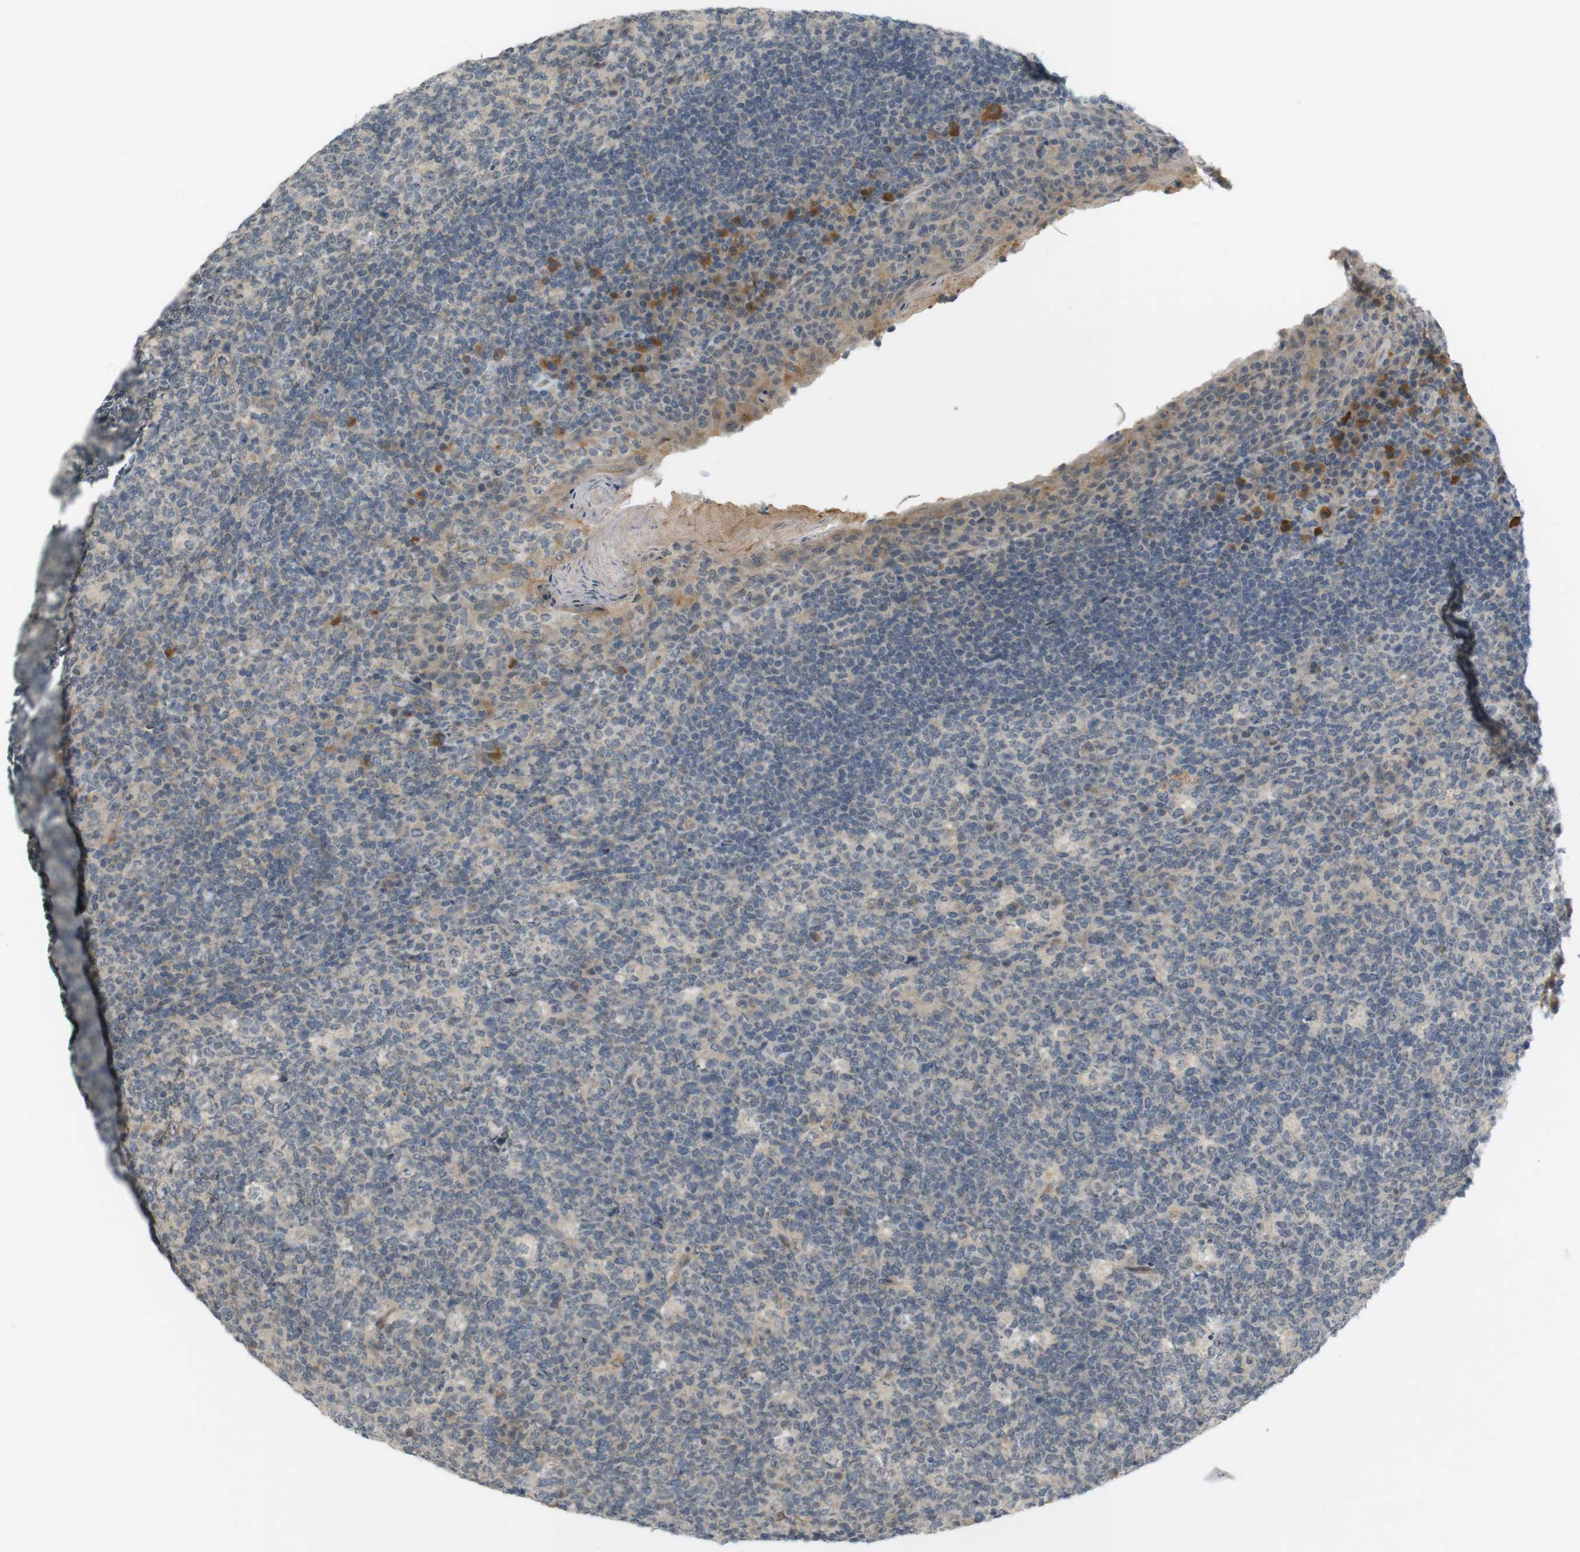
{"staining": {"intensity": "weak", "quantity": "<25%", "location": "cytoplasmic/membranous"}, "tissue": "tonsil", "cell_type": "Germinal center cells", "image_type": "normal", "snomed": [{"axis": "morphology", "description": "Normal tissue, NOS"}, {"axis": "topography", "description": "Tonsil"}], "caption": "Micrograph shows no significant protein positivity in germinal center cells of benign tonsil.", "gene": "SOCS6", "patient": {"sex": "male", "age": 20}}